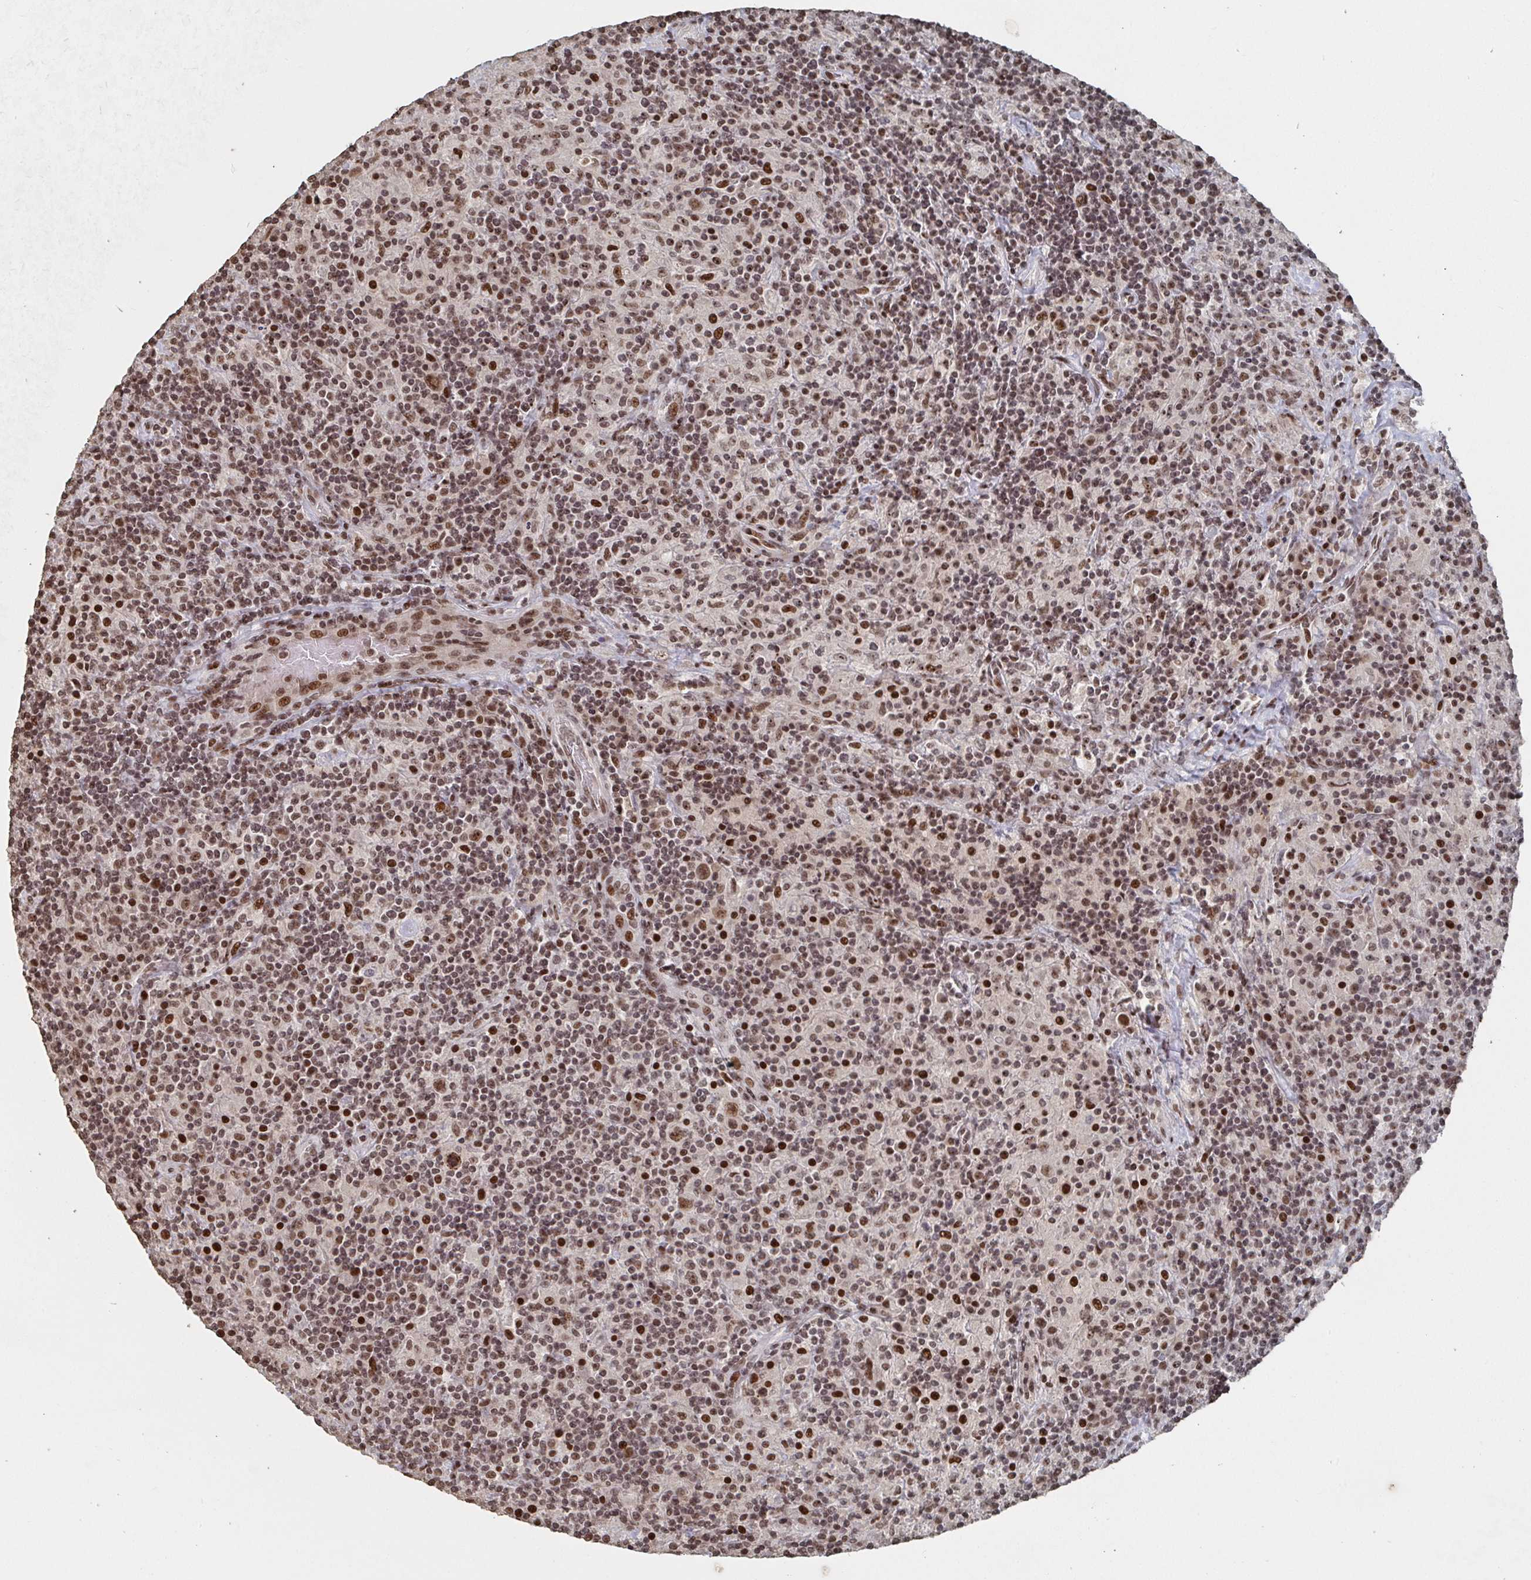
{"staining": {"intensity": "strong", "quantity": ">75%", "location": "nuclear"}, "tissue": "lymphoma", "cell_type": "Tumor cells", "image_type": "cancer", "snomed": [{"axis": "morphology", "description": "Hodgkin's disease, NOS"}, {"axis": "topography", "description": "Lymph node"}], "caption": "DAB immunohistochemical staining of human lymphoma displays strong nuclear protein staining in about >75% of tumor cells. The protein of interest is shown in brown color, while the nuclei are stained blue.", "gene": "ZDHHC12", "patient": {"sex": "male", "age": 70}}